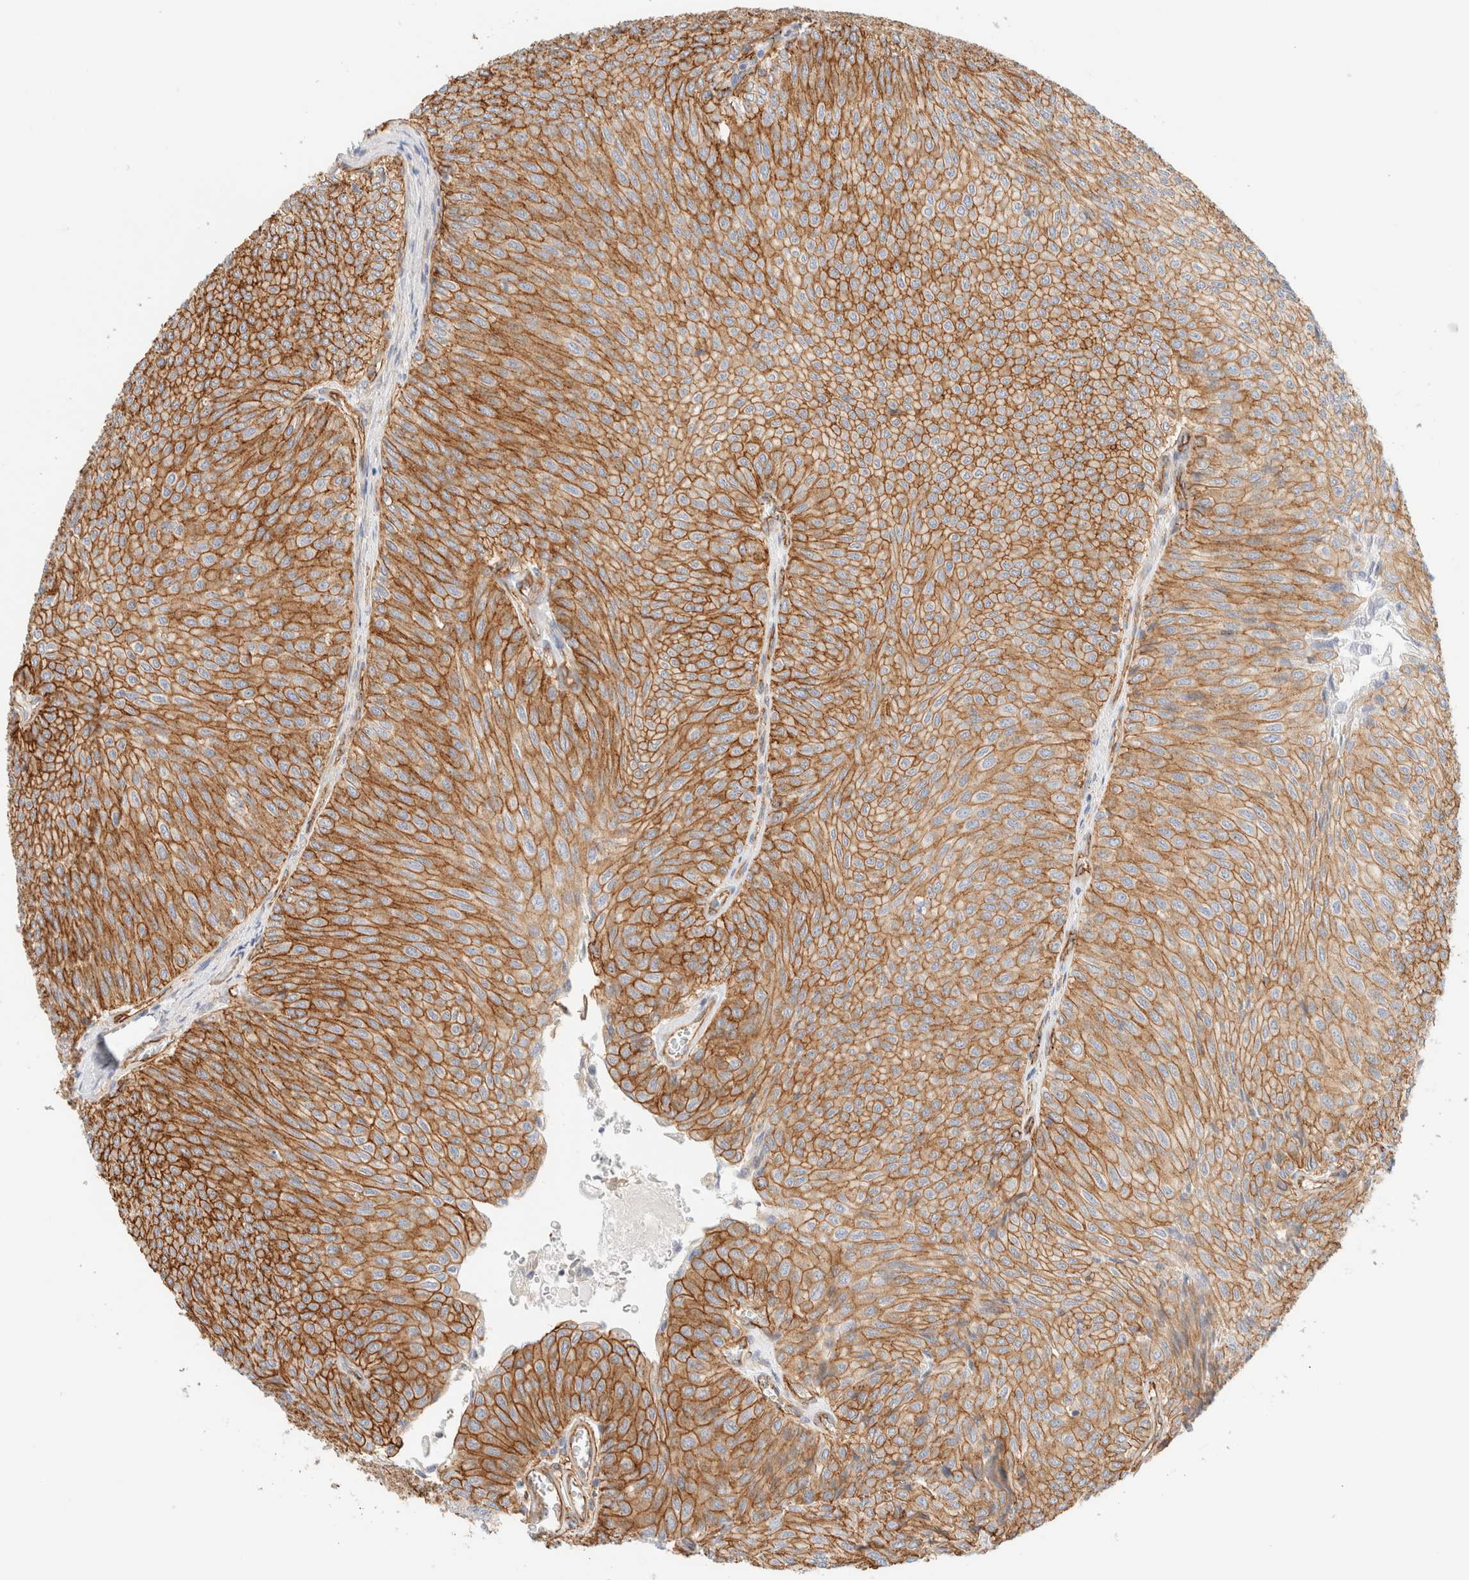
{"staining": {"intensity": "moderate", "quantity": ">75%", "location": "cytoplasmic/membranous"}, "tissue": "urothelial cancer", "cell_type": "Tumor cells", "image_type": "cancer", "snomed": [{"axis": "morphology", "description": "Urothelial carcinoma, Low grade"}, {"axis": "topography", "description": "Urinary bladder"}], "caption": "A micrograph of human urothelial carcinoma (low-grade) stained for a protein demonstrates moderate cytoplasmic/membranous brown staining in tumor cells.", "gene": "CYB5R4", "patient": {"sex": "male", "age": 78}}